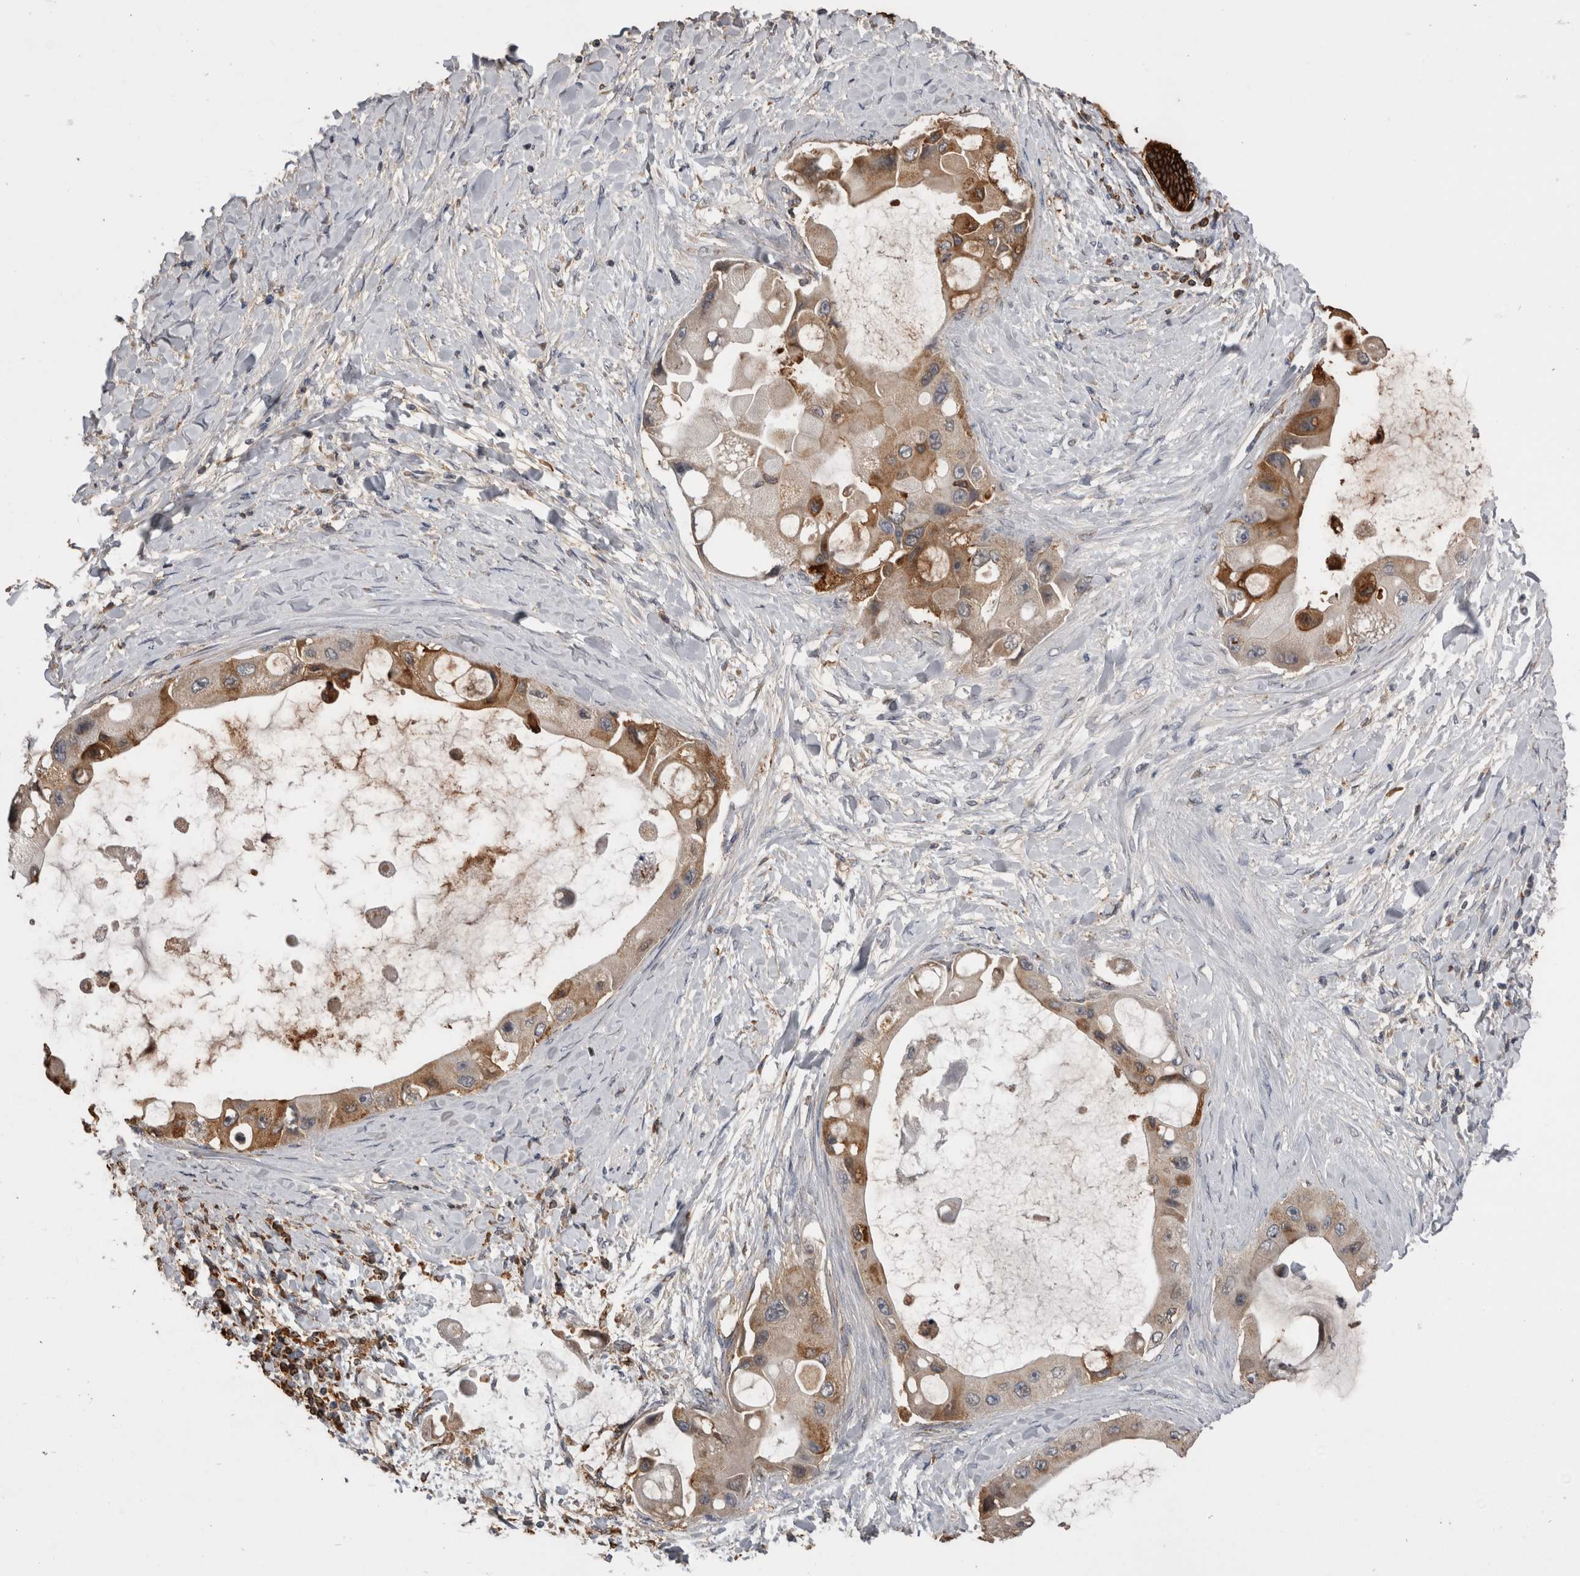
{"staining": {"intensity": "moderate", "quantity": ">75%", "location": "cytoplasmic/membranous"}, "tissue": "liver cancer", "cell_type": "Tumor cells", "image_type": "cancer", "snomed": [{"axis": "morphology", "description": "Normal tissue, NOS"}, {"axis": "morphology", "description": "Cholangiocarcinoma"}, {"axis": "topography", "description": "Liver"}, {"axis": "topography", "description": "Peripheral nerve tissue"}], "caption": "This is a micrograph of immunohistochemistry staining of liver cancer, which shows moderate staining in the cytoplasmic/membranous of tumor cells.", "gene": "ANXA13", "patient": {"sex": "male", "age": 50}}